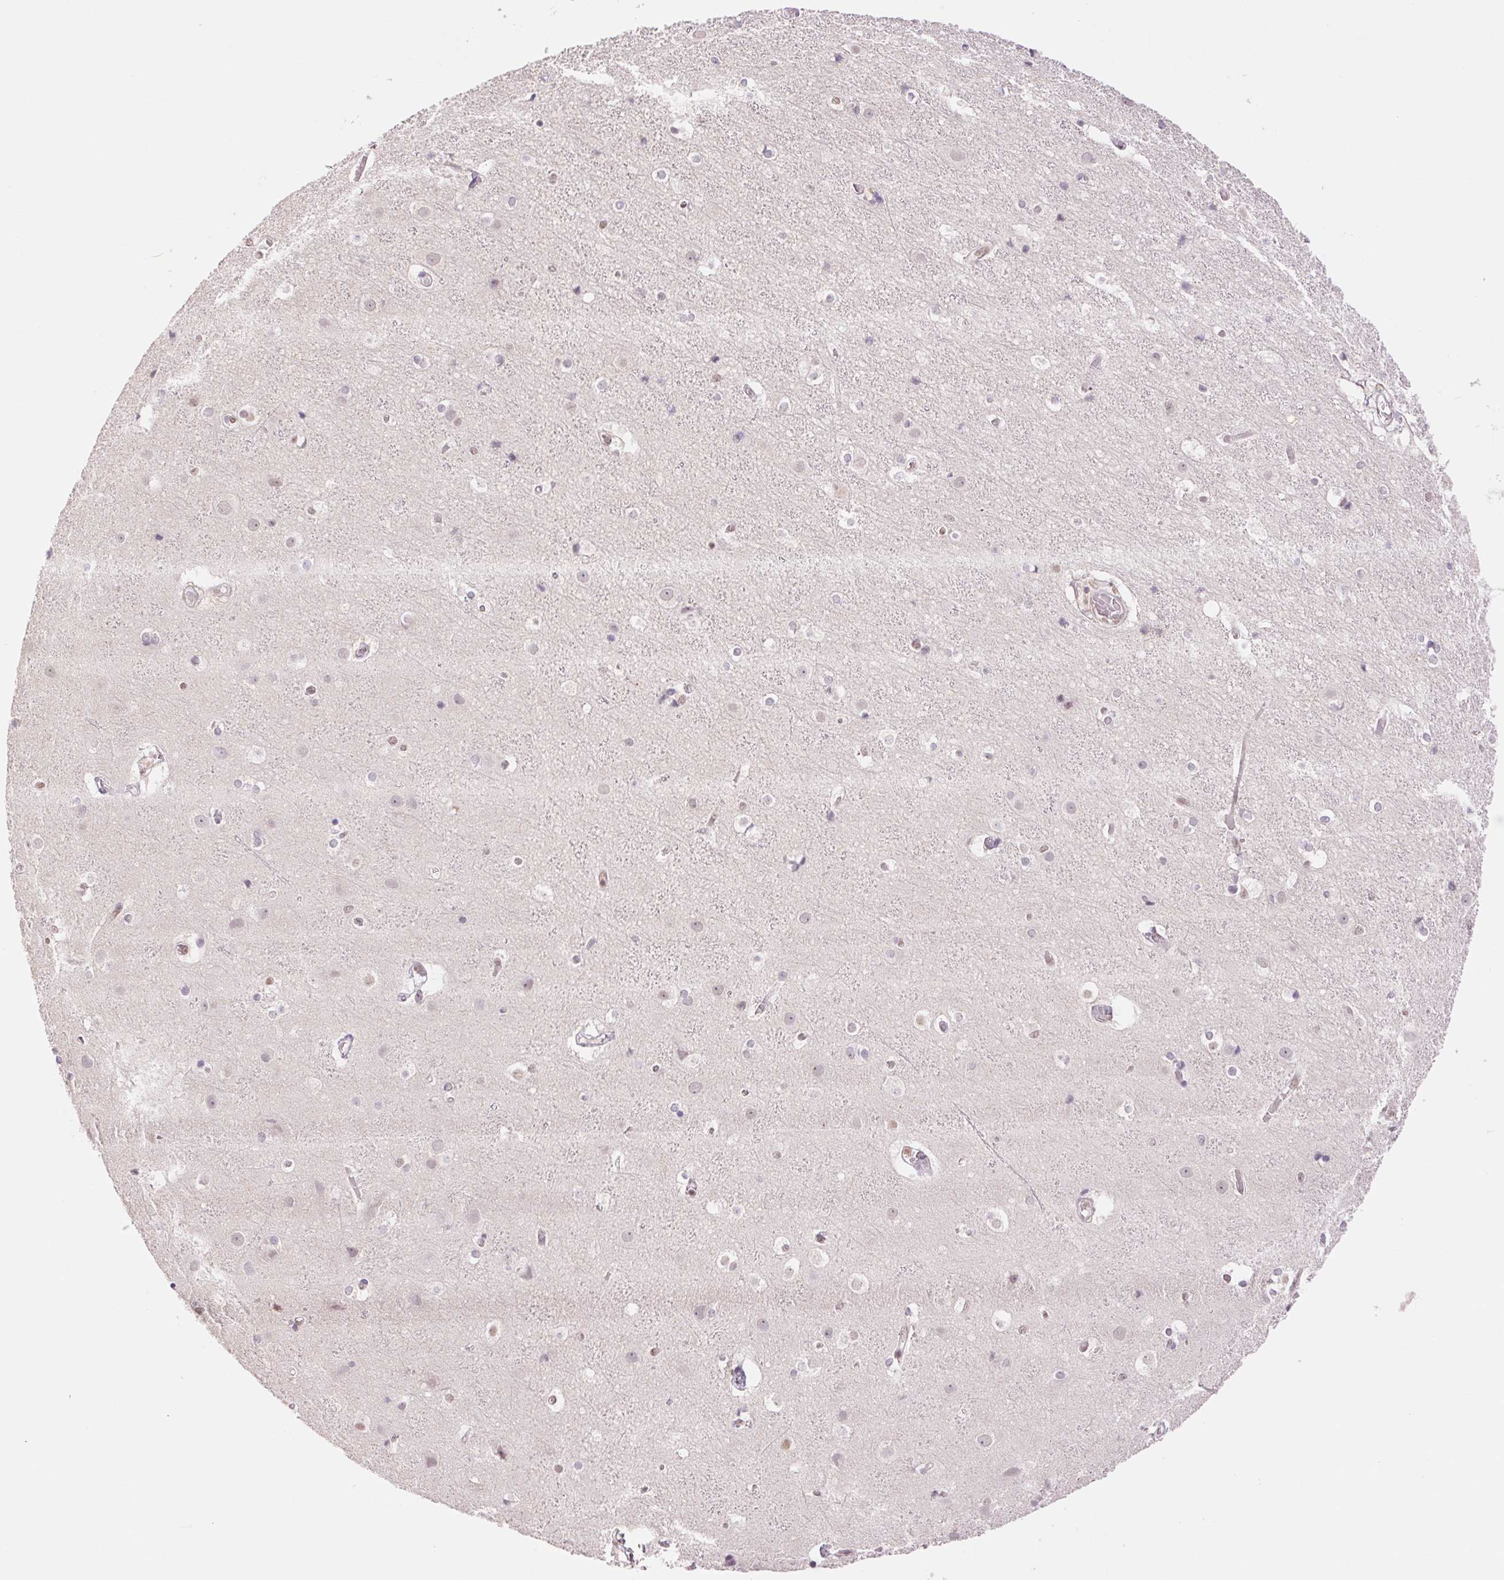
{"staining": {"intensity": "weak", "quantity": "25%-75%", "location": "nuclear"}, "tissue": "cerebral cortex", "cell_type": "Endothelial cells", "image_type": "normal", "snomed": [{"axis": "morphology", "description": "Normal tissue, NOS"}, {"axis": "topography", "description": "Cerebral cortex"}], "caption": "Cerebral cortex stained for a protein (brown) reveals weak nuclear positive expression in approximately 25%-75% of endothelial cells.", "gene": "RPRD1B", "patient": {"sex": "female", "age": 52}}